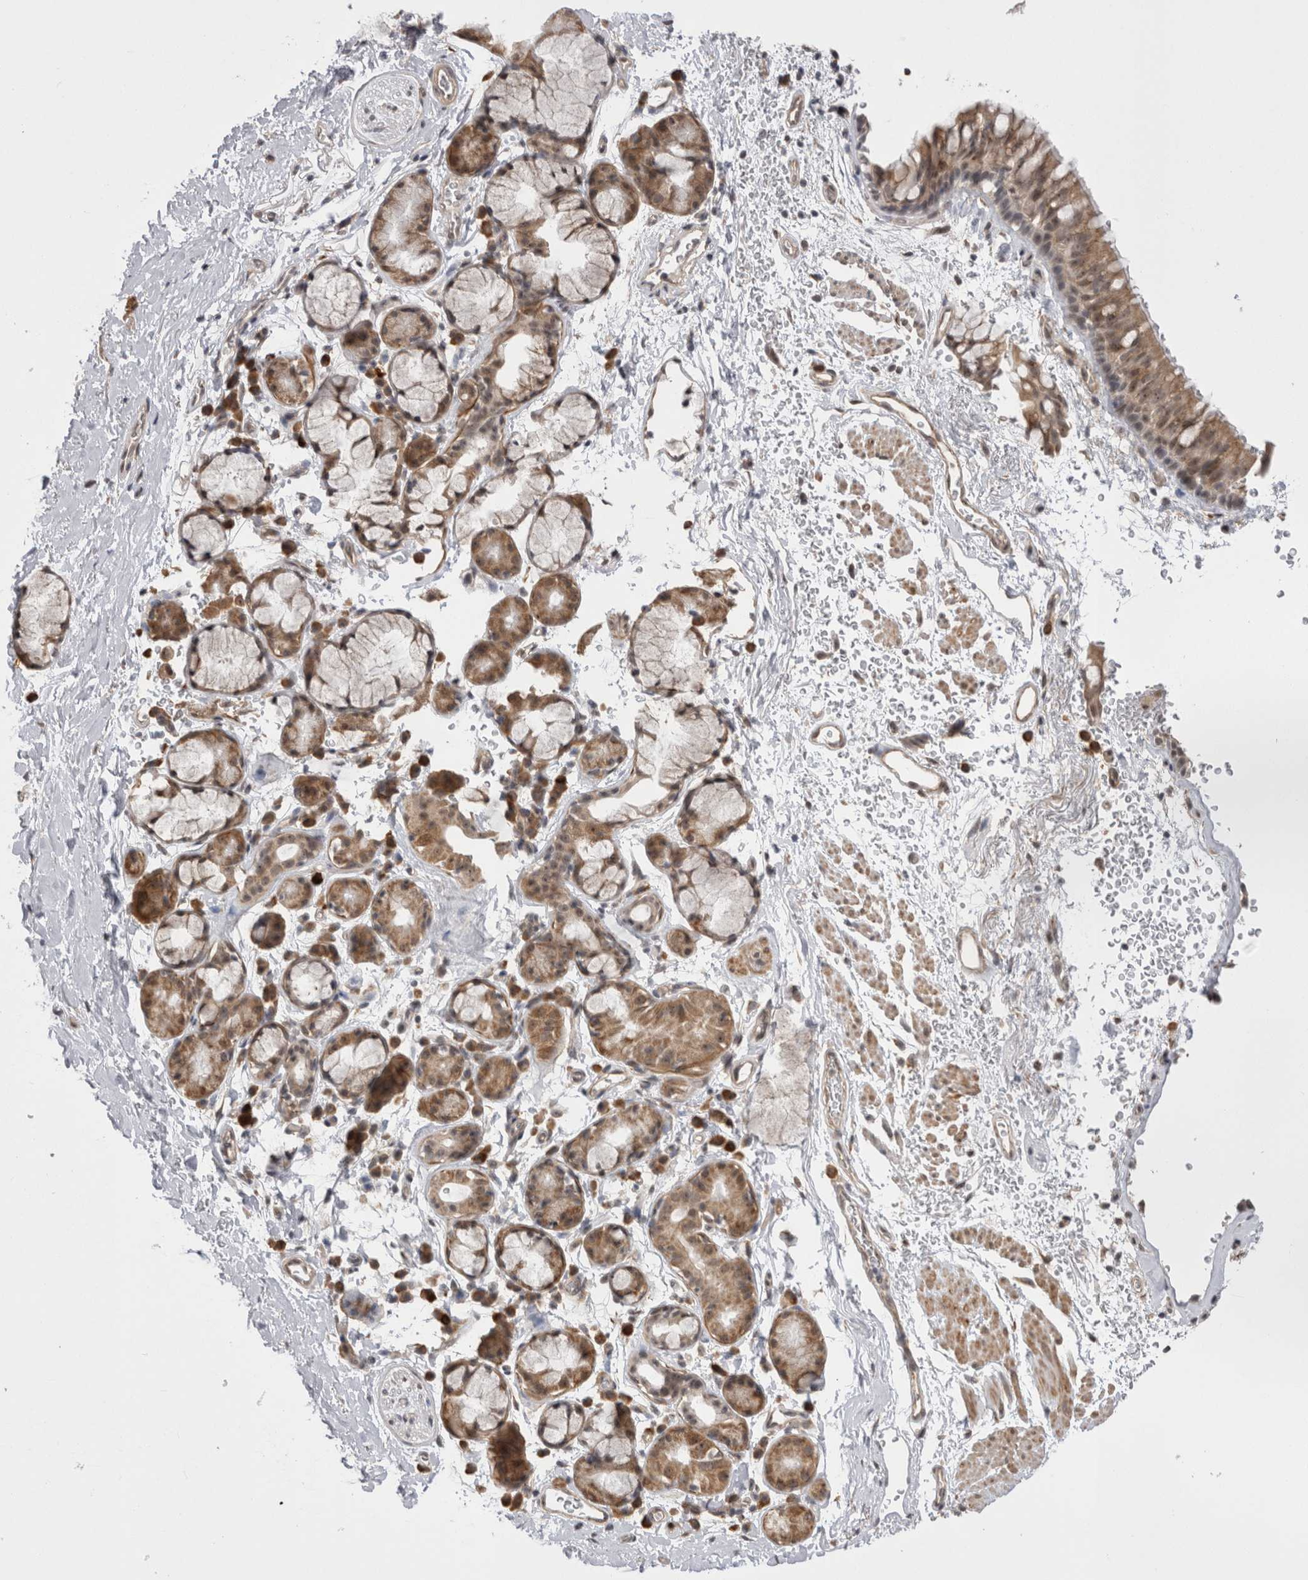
{"staining": {"intensity": "moderate", "quantity": ">75%", "location": "cytoplasmic/membranous,nuclear"}, "tissue": "bronchus", "cell_type": "Respiratory epithelial cells", "image_type": "normal", "snomed": [{"axis": "morphology", "description": "Normal tissue, NOS"}, {"axis": "topography", "description": "Cartilage tissue"}, {"axis": "topography", "description": "Bronchus"}], "caption": "Respiratory epithelial cells show moderate cytoplasmic/membranous,nuclear expression in approximately >75% of cells in benign bronchus.", "gene": "EXOSC4", "patient": {"sex": "female", "age": 53}}